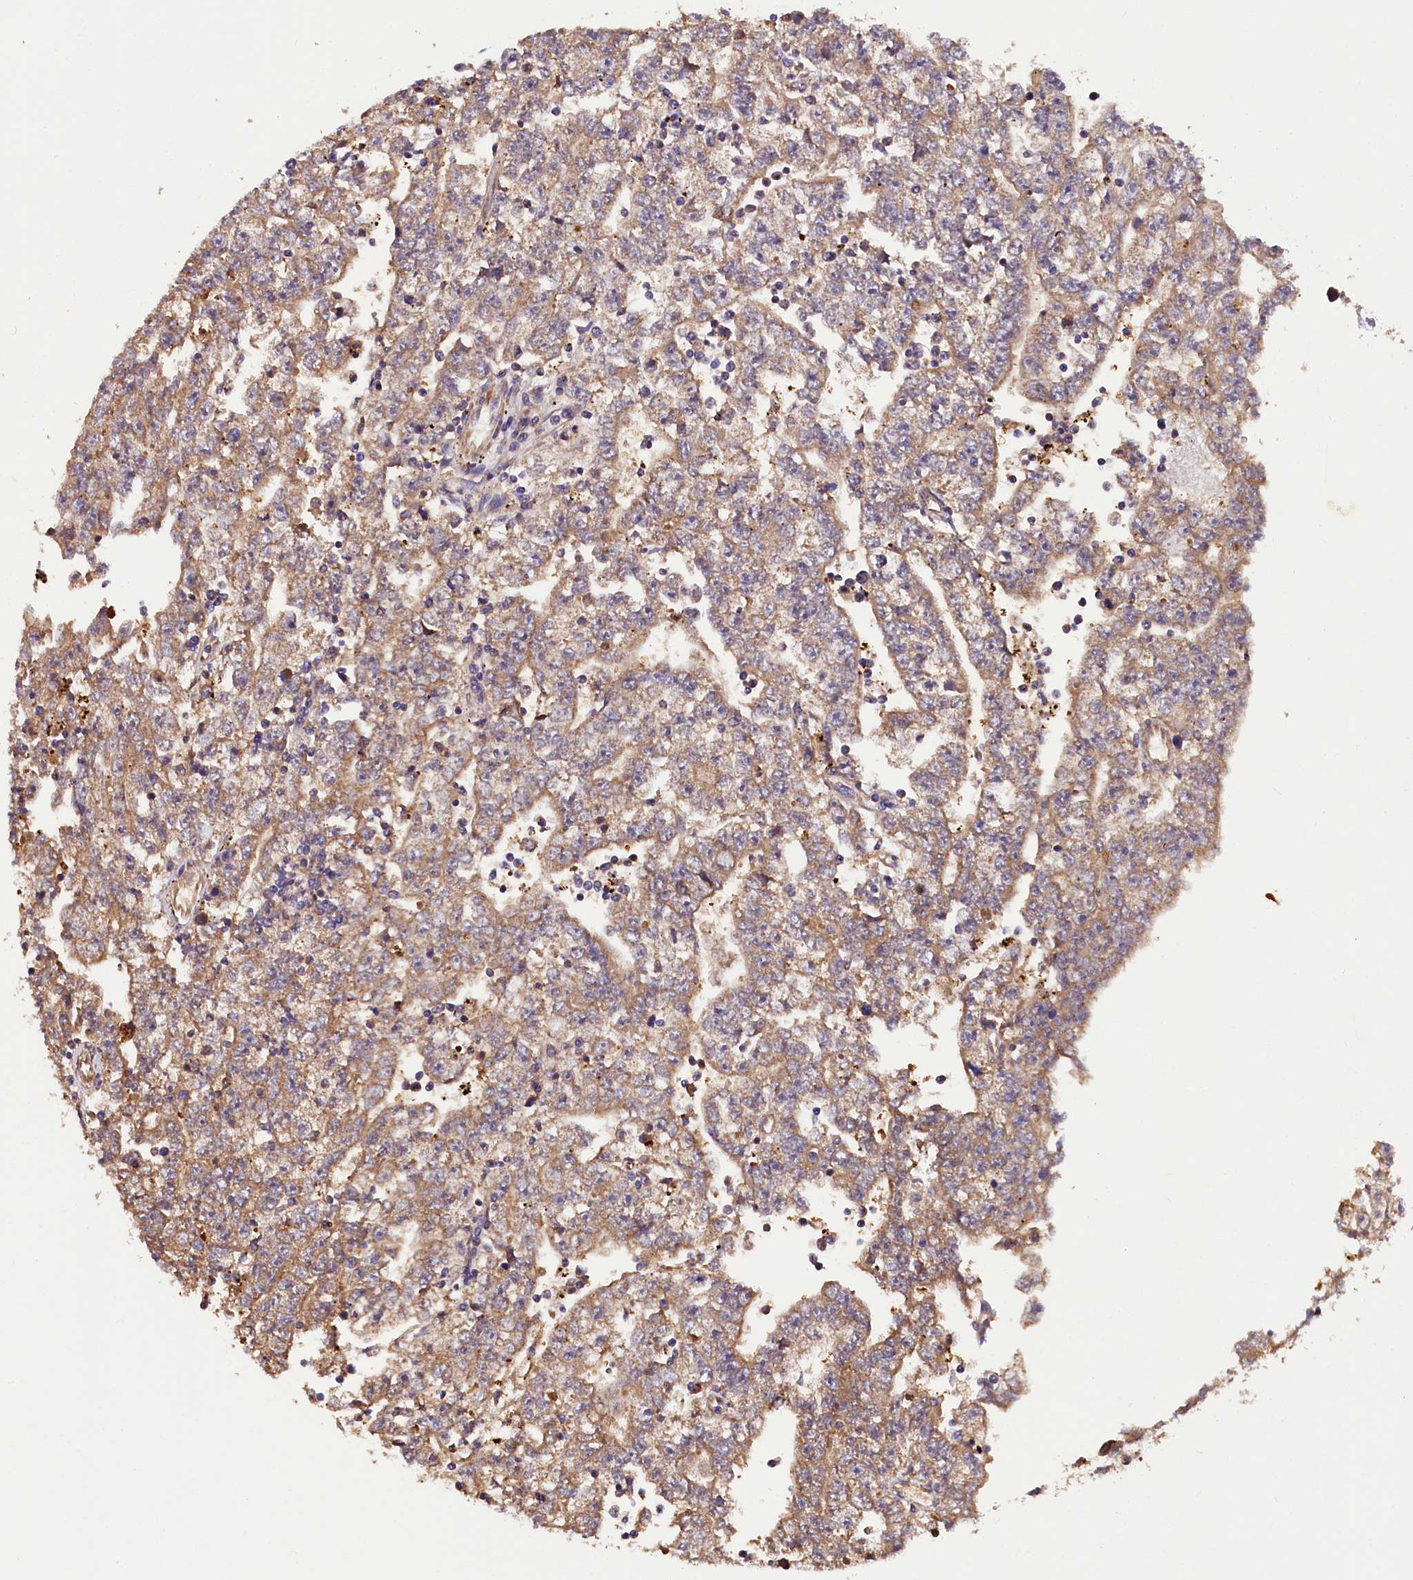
{"staining": {"intensity": "moderate", "quantity": ">75%", "location": "cytoplasmic/membranous"}, "tissue": "testis cancer", "cell_type": "Tumor cells", "image_type": "cancer", "snomed": [{"axis": "morphology", "description": "Carcinoma, Embryonal, NOS"}, {"axis": "topography", "description": "Testis"}], "caption": "This photomicrograph shows testis embryonal carcinoma stained with immunohistochemistry to label a protein in brown. The cytoplasmic/membranous of tumor cells show moderate positivity for the protein. Nuclei are counter-stained blue.", "gene": "TASOR2", "patient": {"sex": "male", "age": 25}}